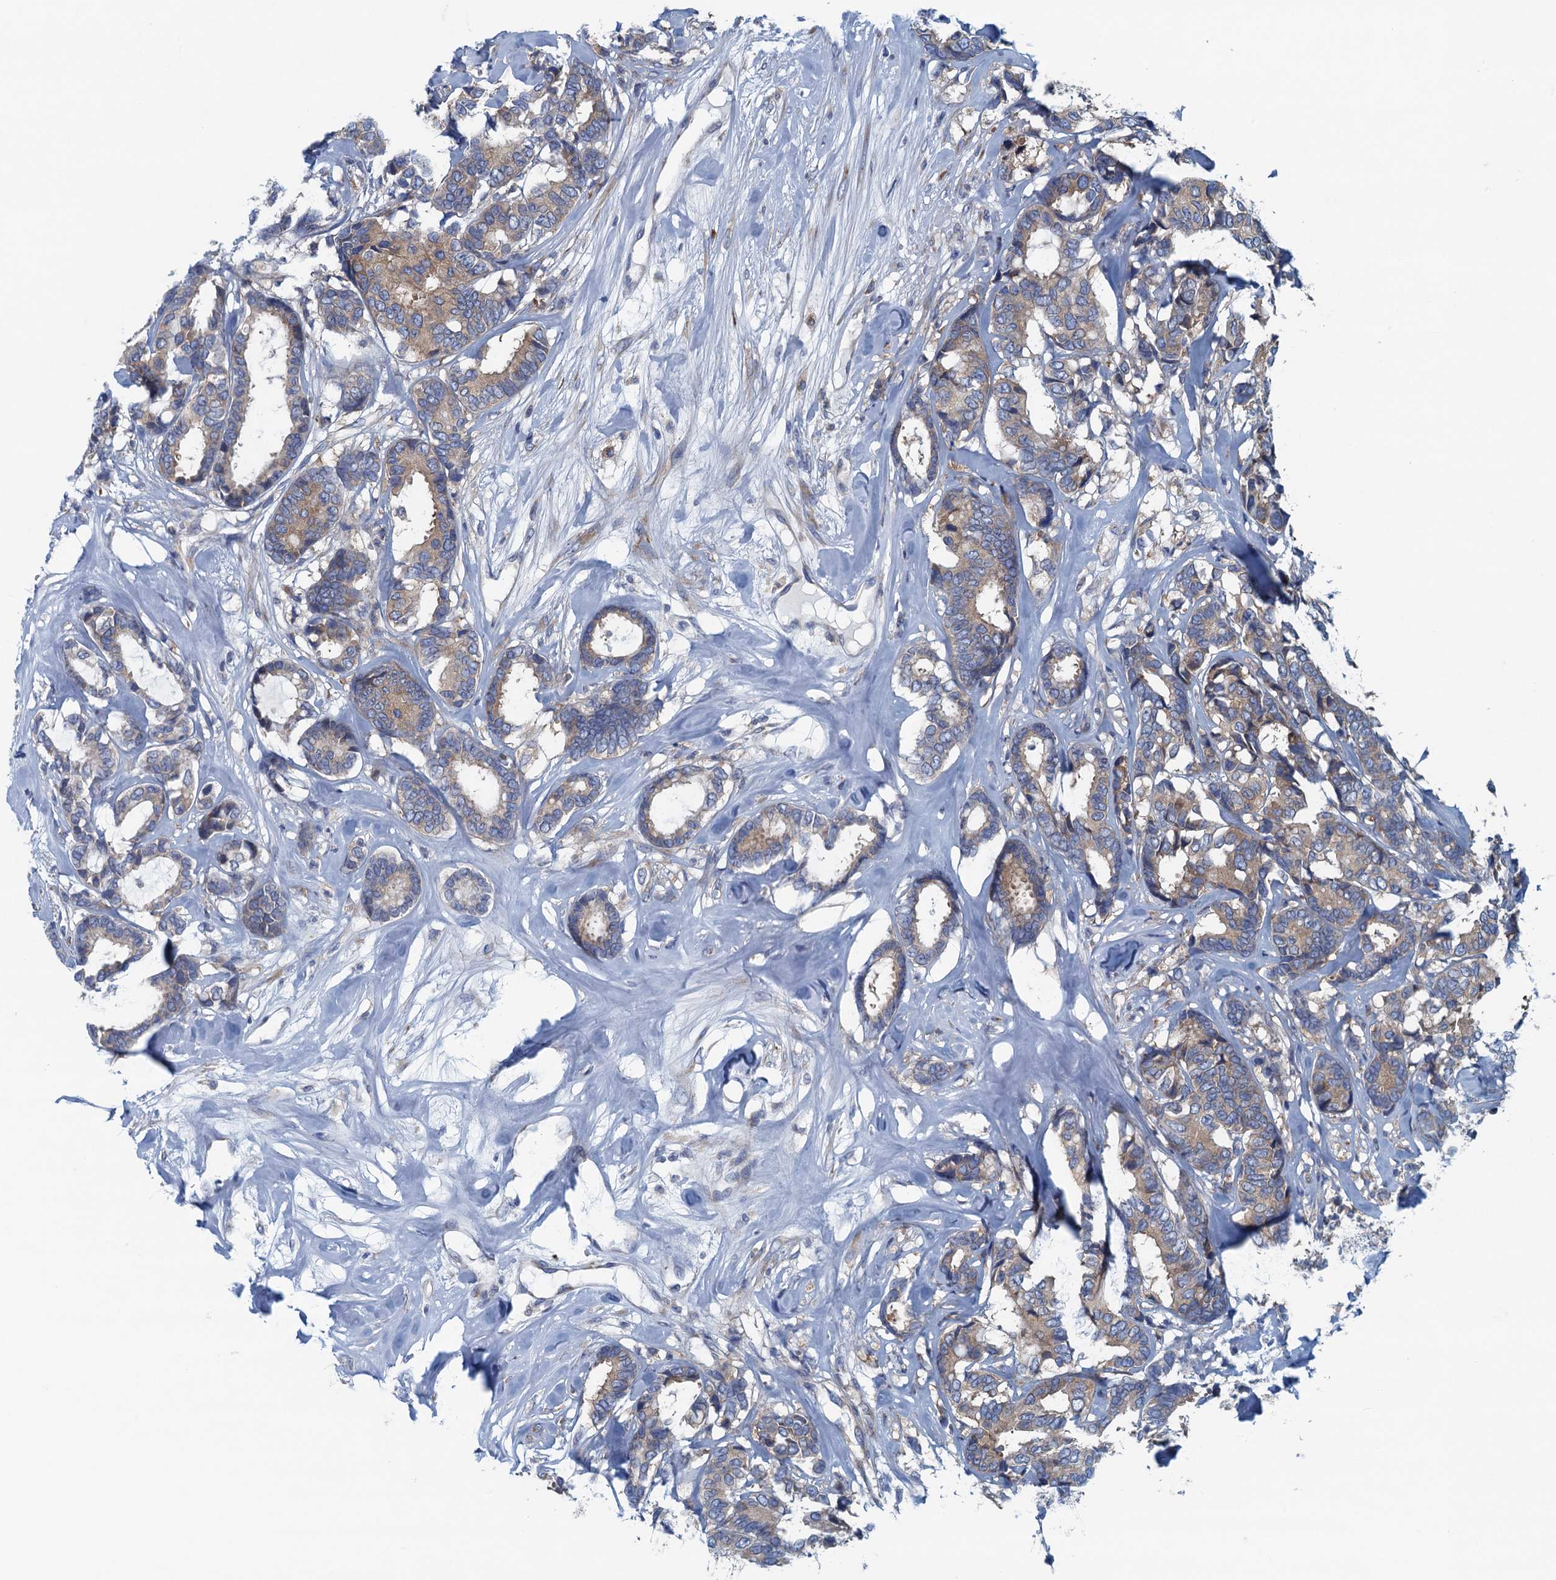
{"staining": {"intensity": "weak", "quantity": ">75%", "location": "cytoplasmic/membranous"}, "tissue": "breast cancer", "cell_type": "Tumor cells", "image_type": "cancer", "snomed": [{"axis": "morphology", "description": "Duct carcinoma"}, {"axis": "topography", "description": "Breast"}], "caption": "Tumor cells show weak cytoplasmic/membranous staining in approximately >75% of cells in breast cancer (intraductal carcinoma). (DAB (3,3'-diaminobenzidine) IHC, brown staining for protein, blue staining for nuclei).", "gene": "MYDGF", "patient": {"sex": "female", "age": 87}}